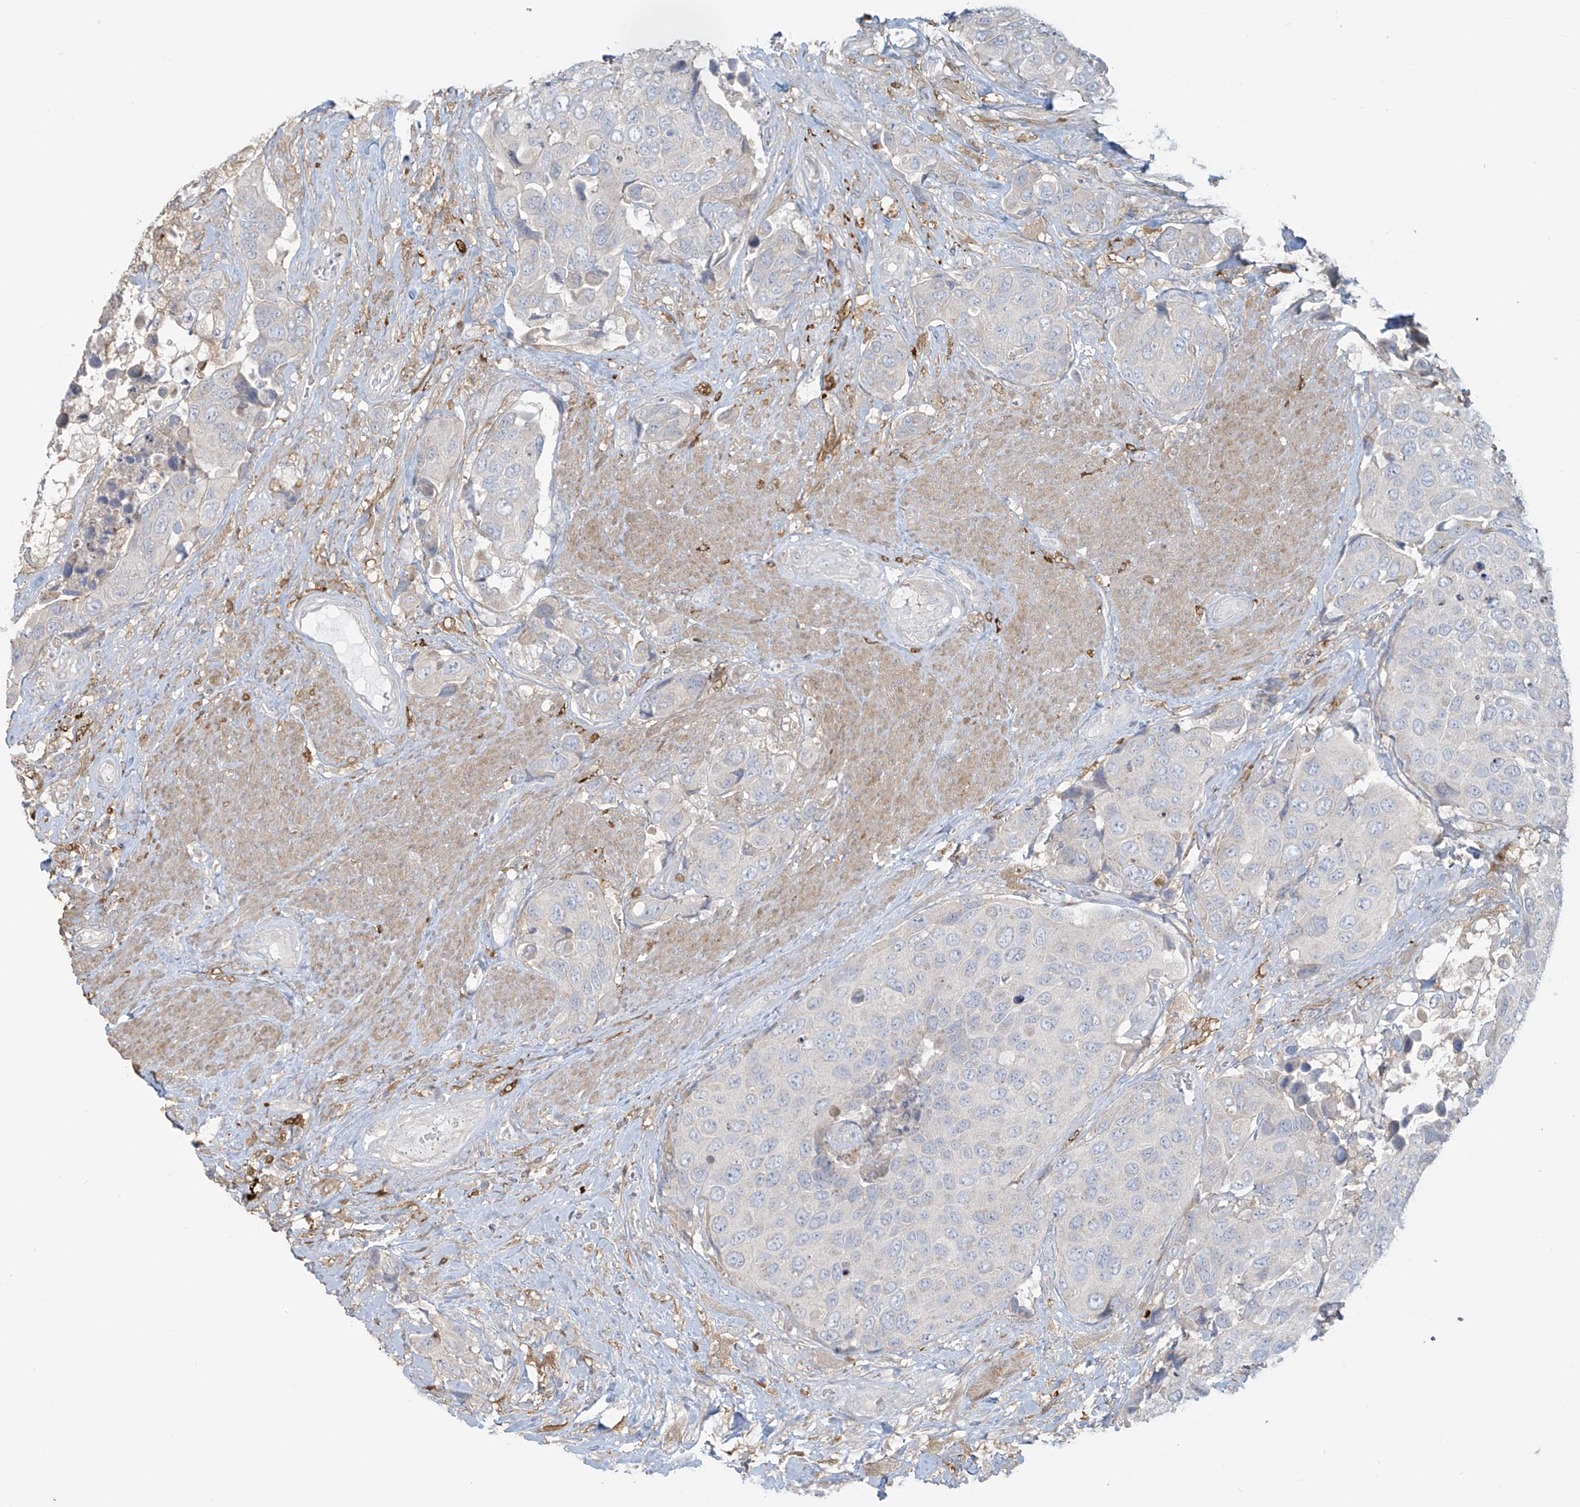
{"staining": {"intensity": "weak", "quantity": "<25%", "location": "cytoplasmic/membranous"}, "tissue": "urothelial cancer", "cell_type": "Tumor cells", "image_type": "cancer", "snomed": [{"axis": "morphology", "description": "Urothelial carcinoma, High grade"}, {"axis": "topography", "description": "Urinary bladder"}], "caption": "A micrograph of urothelial cancer stained for a protein reveals no brown staining in tumor cells.", "gene": "TAGAP", "patient": {"sex": "male", "age": 74}}